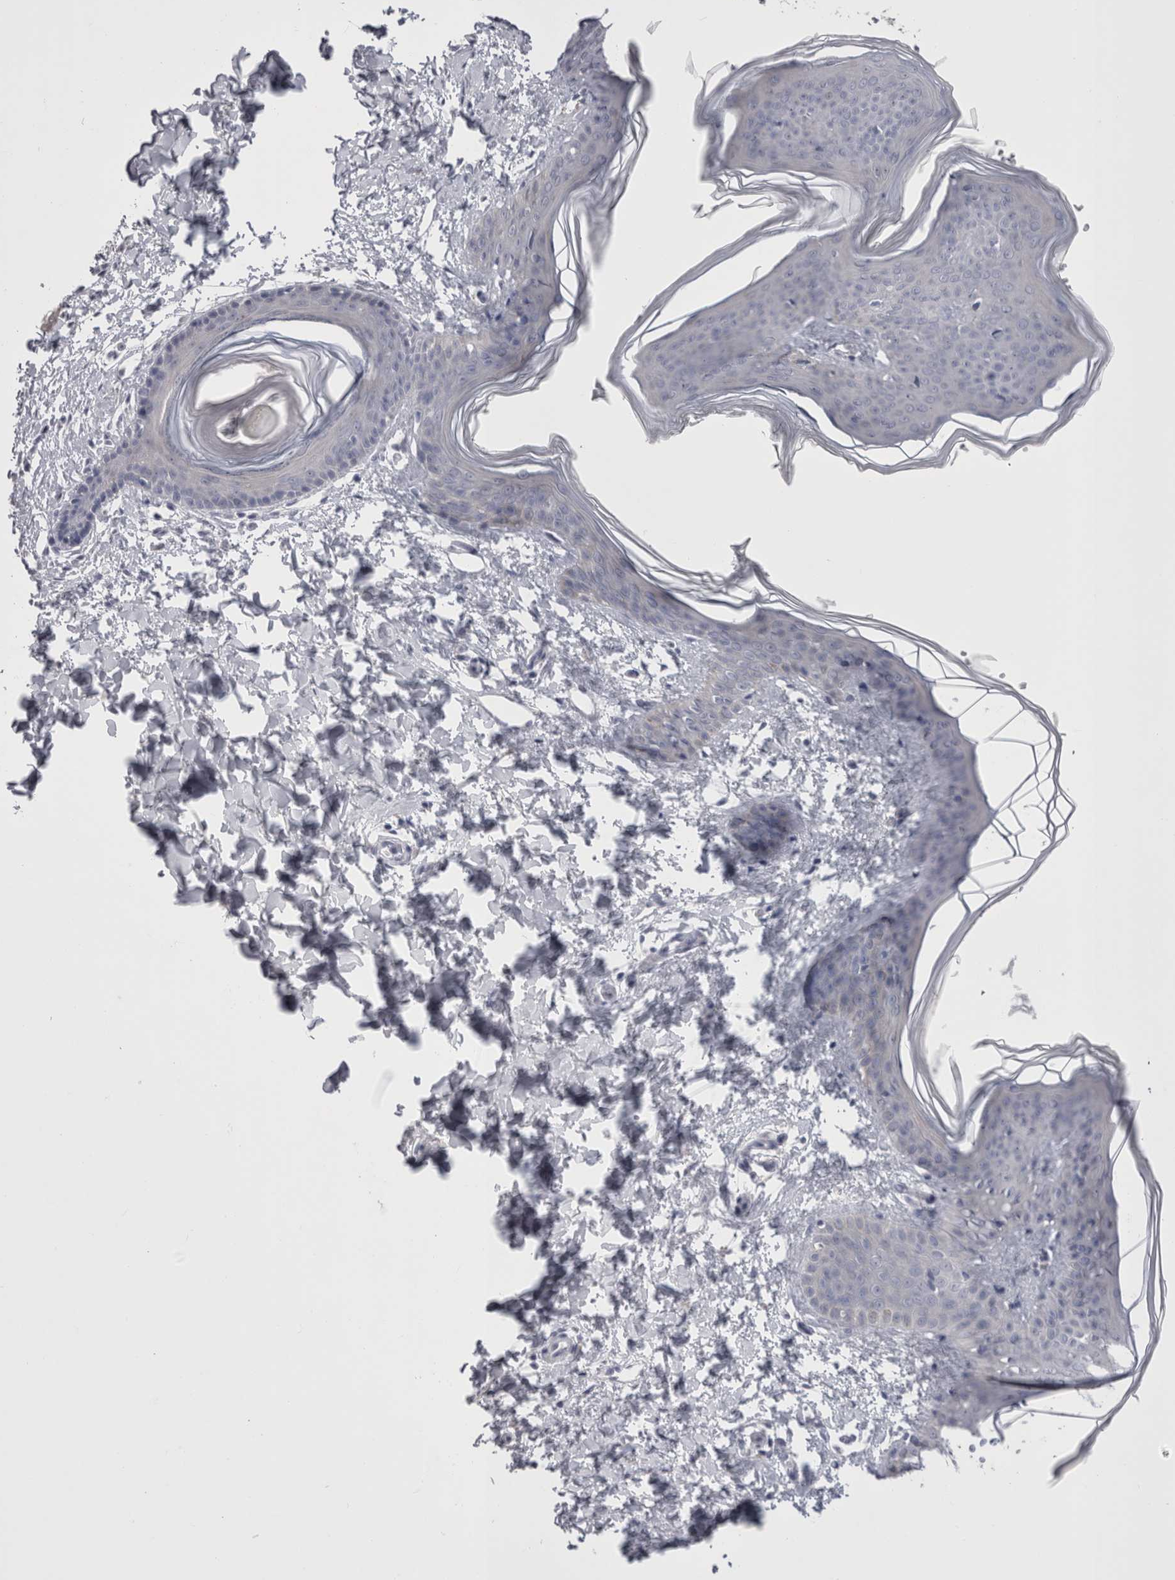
{"staining": {"intensity": "negative", "quantity": "none", "location": "none"}, "tissue": "skin", "cell_type": "Fibroblasts", "image_type": "normal", "snomed": [{"axis": "morphology", "description": "Normal tissue, NOS"}, {"axis": "topography", "description": "Skin"}], "caption": "Immunohistochemical staining of unremarkable skin reveals no significant staining in fibroblasts.", "gene": "PWP2", "patient": {"sex": "female", "age": 17}}